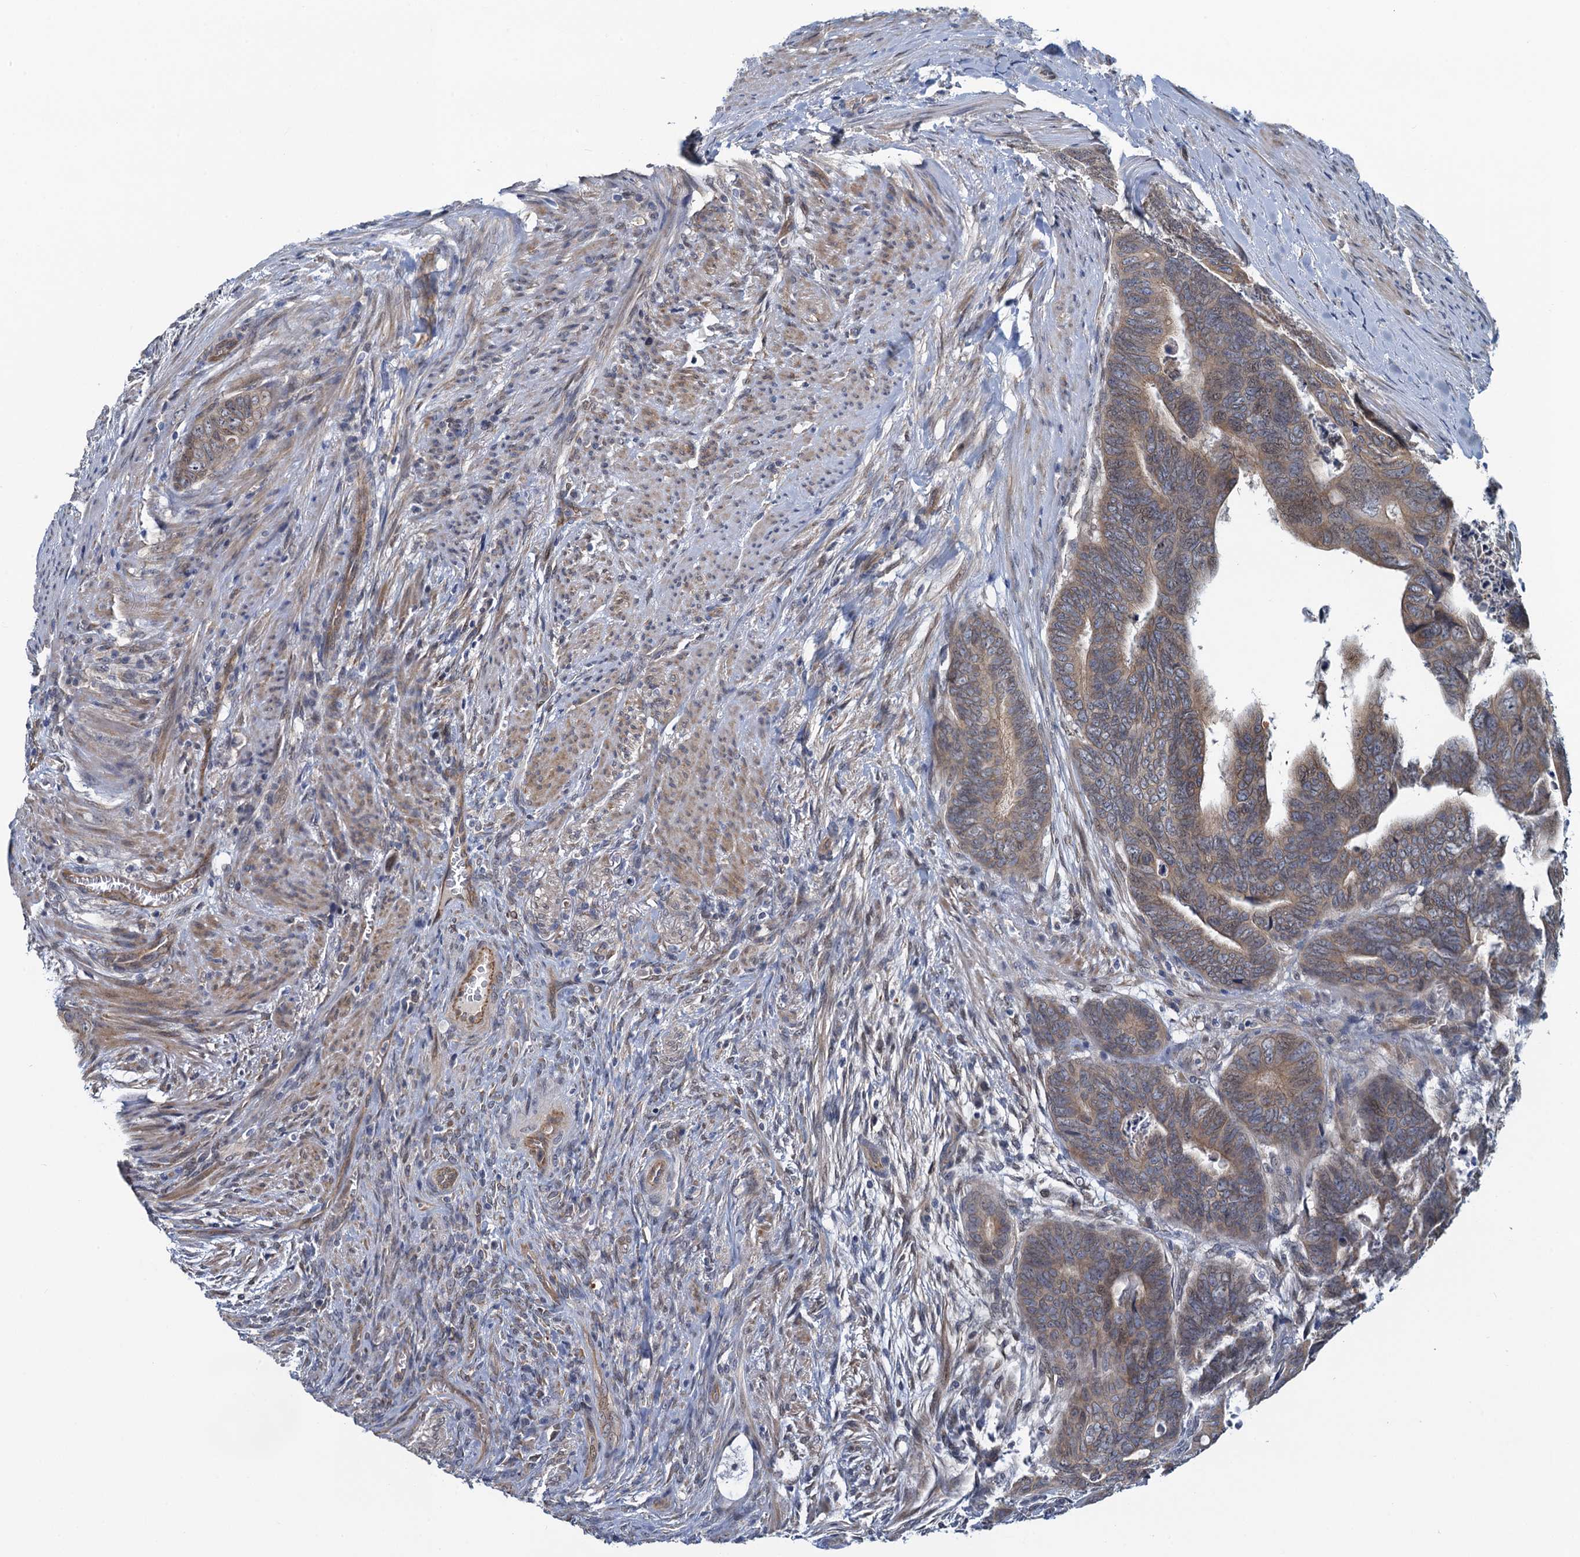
{"staining": {"intensity": "weak", "quantity": ">75%", "location": "cytoplasmic/membranous"}, "tissue": "colorectal cancer", "cell_type": "Tumor cells", "image_type": "cancer", "snomed": [{"axis": "morphology", "description": "Adenocarcinoma, NOS"}, {"axis": "topography", "description": "Rectum"}], "caption": "The image demonstrates a brown stain indicating the presence of a protein in the cytoplasmic/membranous of tumor cells in colorectal cancer.", "gene": "EVX2", "patient": {"sex": "female", "age": 78}}